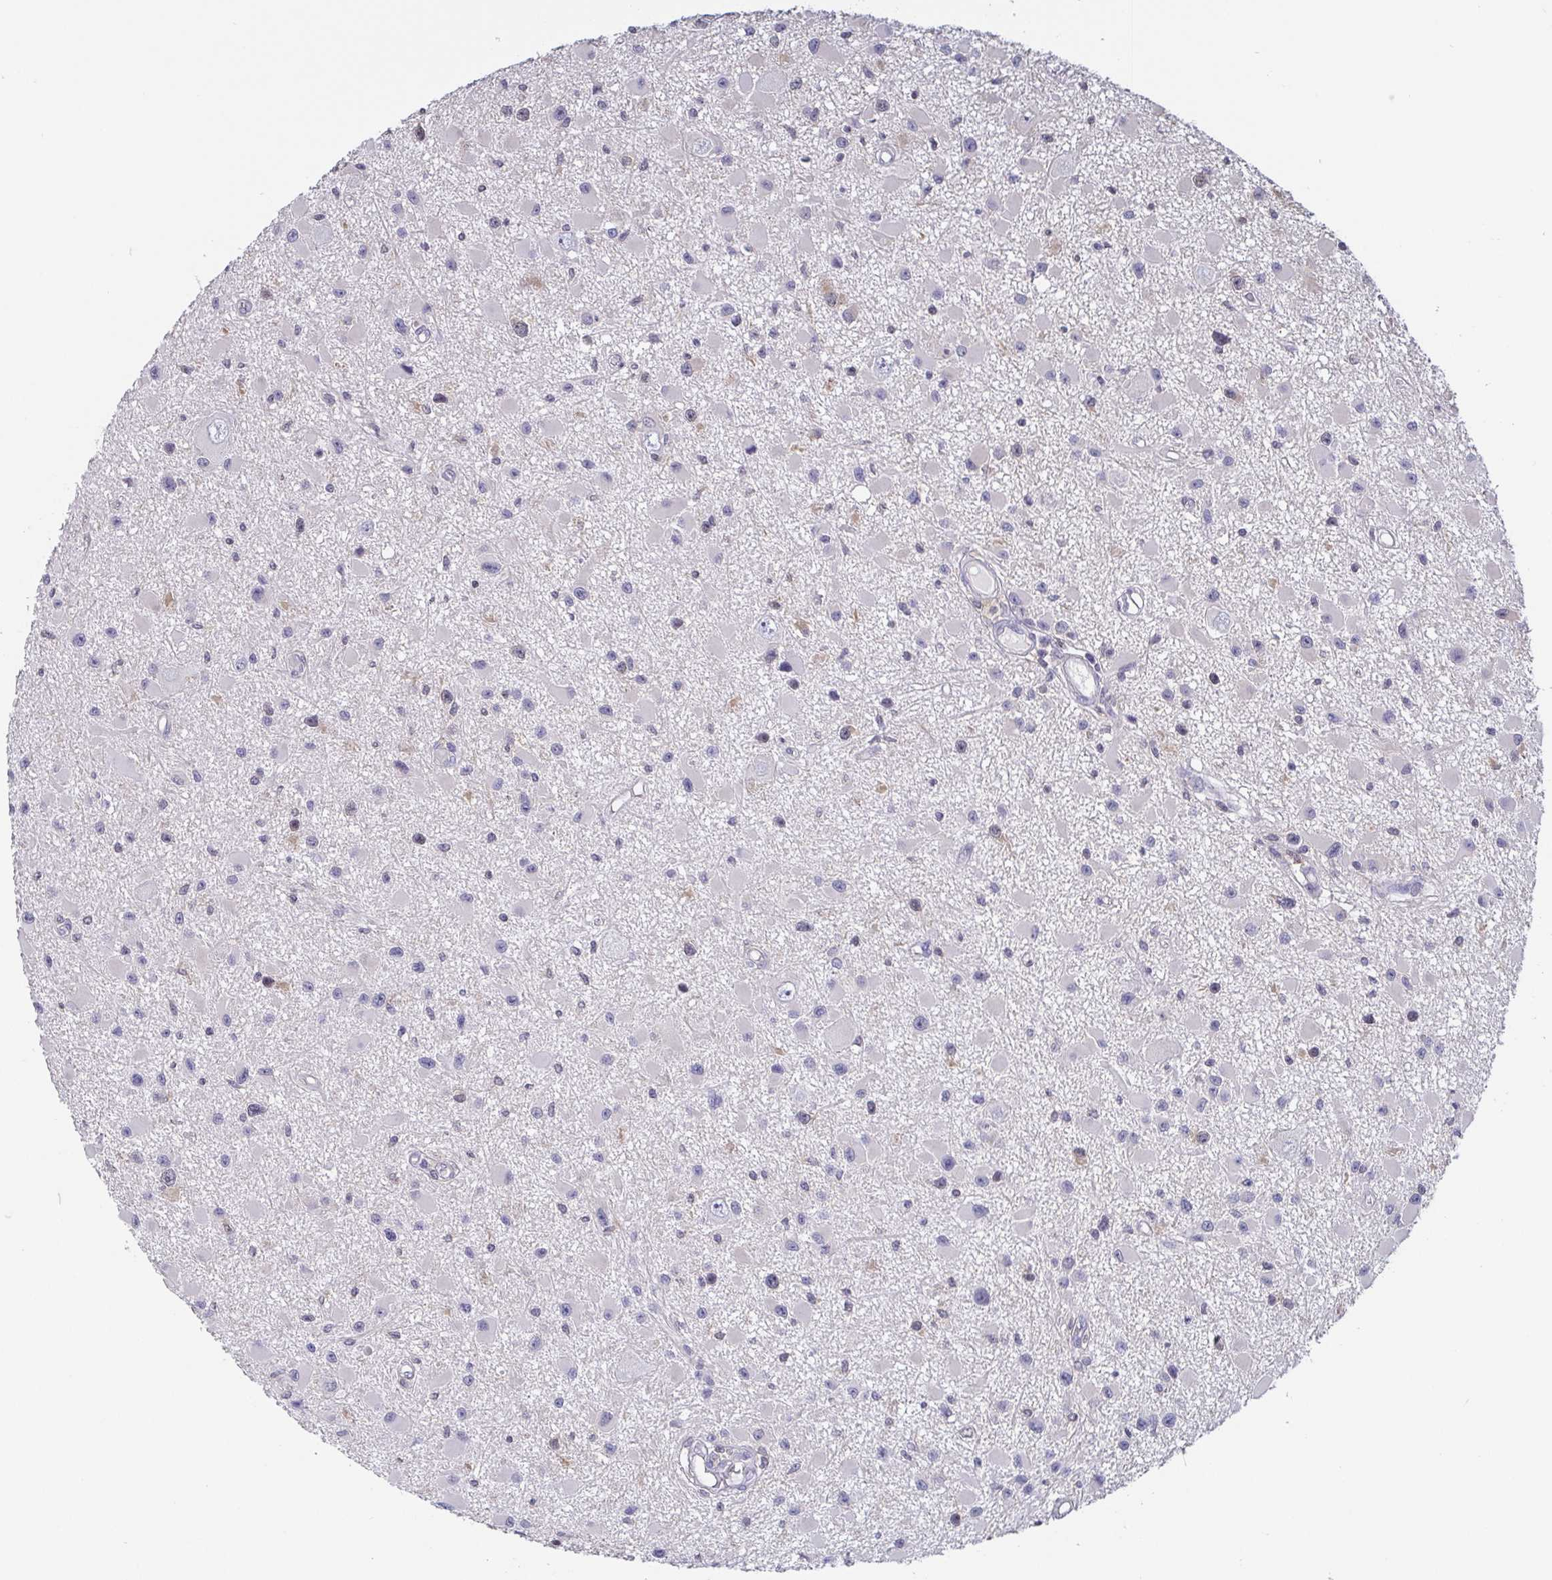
{"staining": {"intensity": "negative", "quantity": "none", "location": "none"}, "tissue": "glioma", "cell_type": "Tumor cells", "image_type": "cancer", "snomed": [{"axis": "morphology", "description": "Glioma, malignant, High grade"}, {"axis": "topography", "description": "Brain"}], "caption": "Tumor cells show no significant positivity in malignant high-grade glioma.", "gene": "IDH1", "patient": {"sex": "male", "age": 54}}